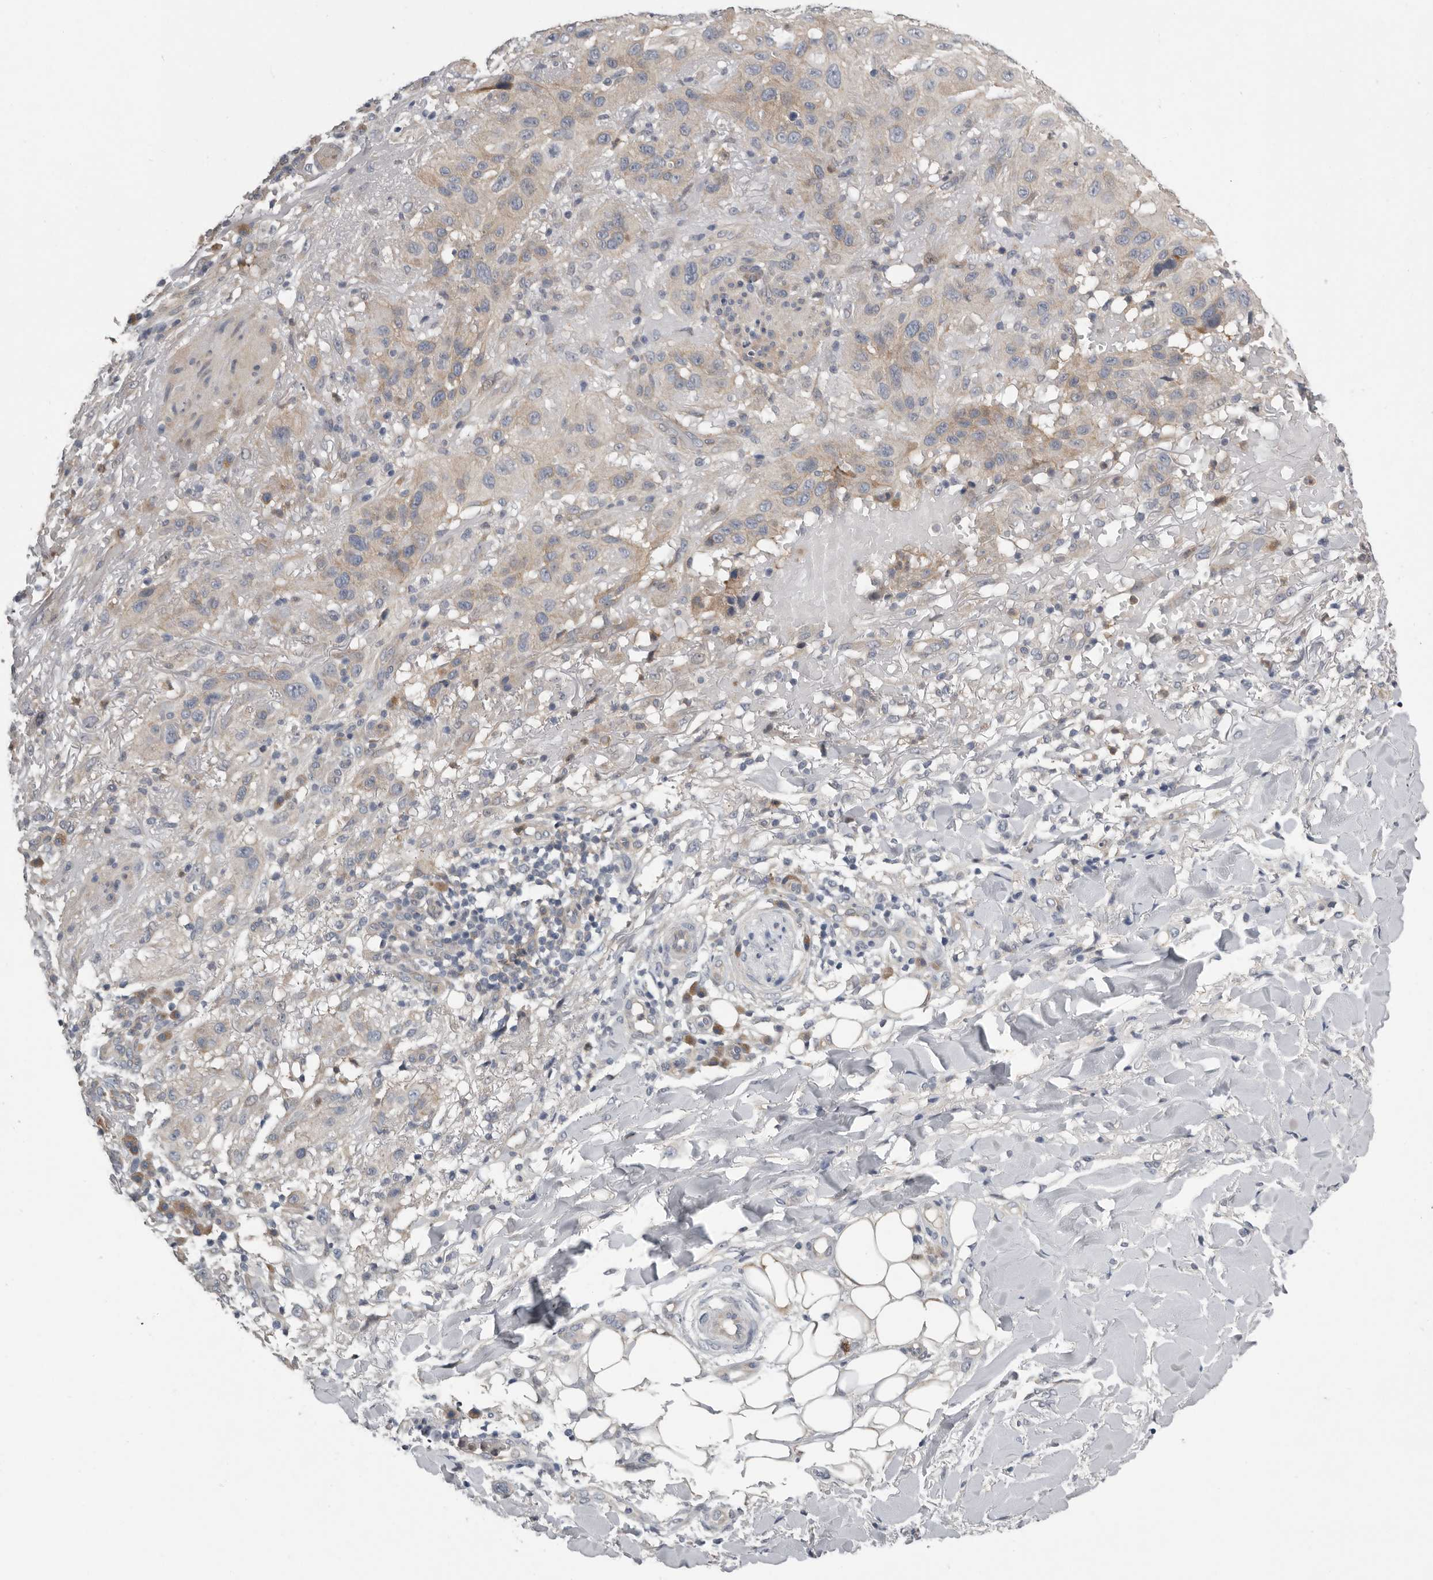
{"staining": {"intensity": "weak", "quantity": "<25%", "location": "cytoplasmic/membranous"}, "tissue": "skin cancer", "cell_type": "Tumor cells", "image_type": "cancer", "snomed": [{"axis": "morphology", "description": "Normal tissue, NOS"}, {"axis": "morphology", "description": "Squamous cell carcinoma, NOS"}, {"axis": "topography", "description": "Skin"}], "caption": "A high-resolution image shows IHC staining of skin cancer, which reveals no significant staining in tumor cells.", "gene": "RALGPS2", "patient": {"sex": "female", "age": 96}}